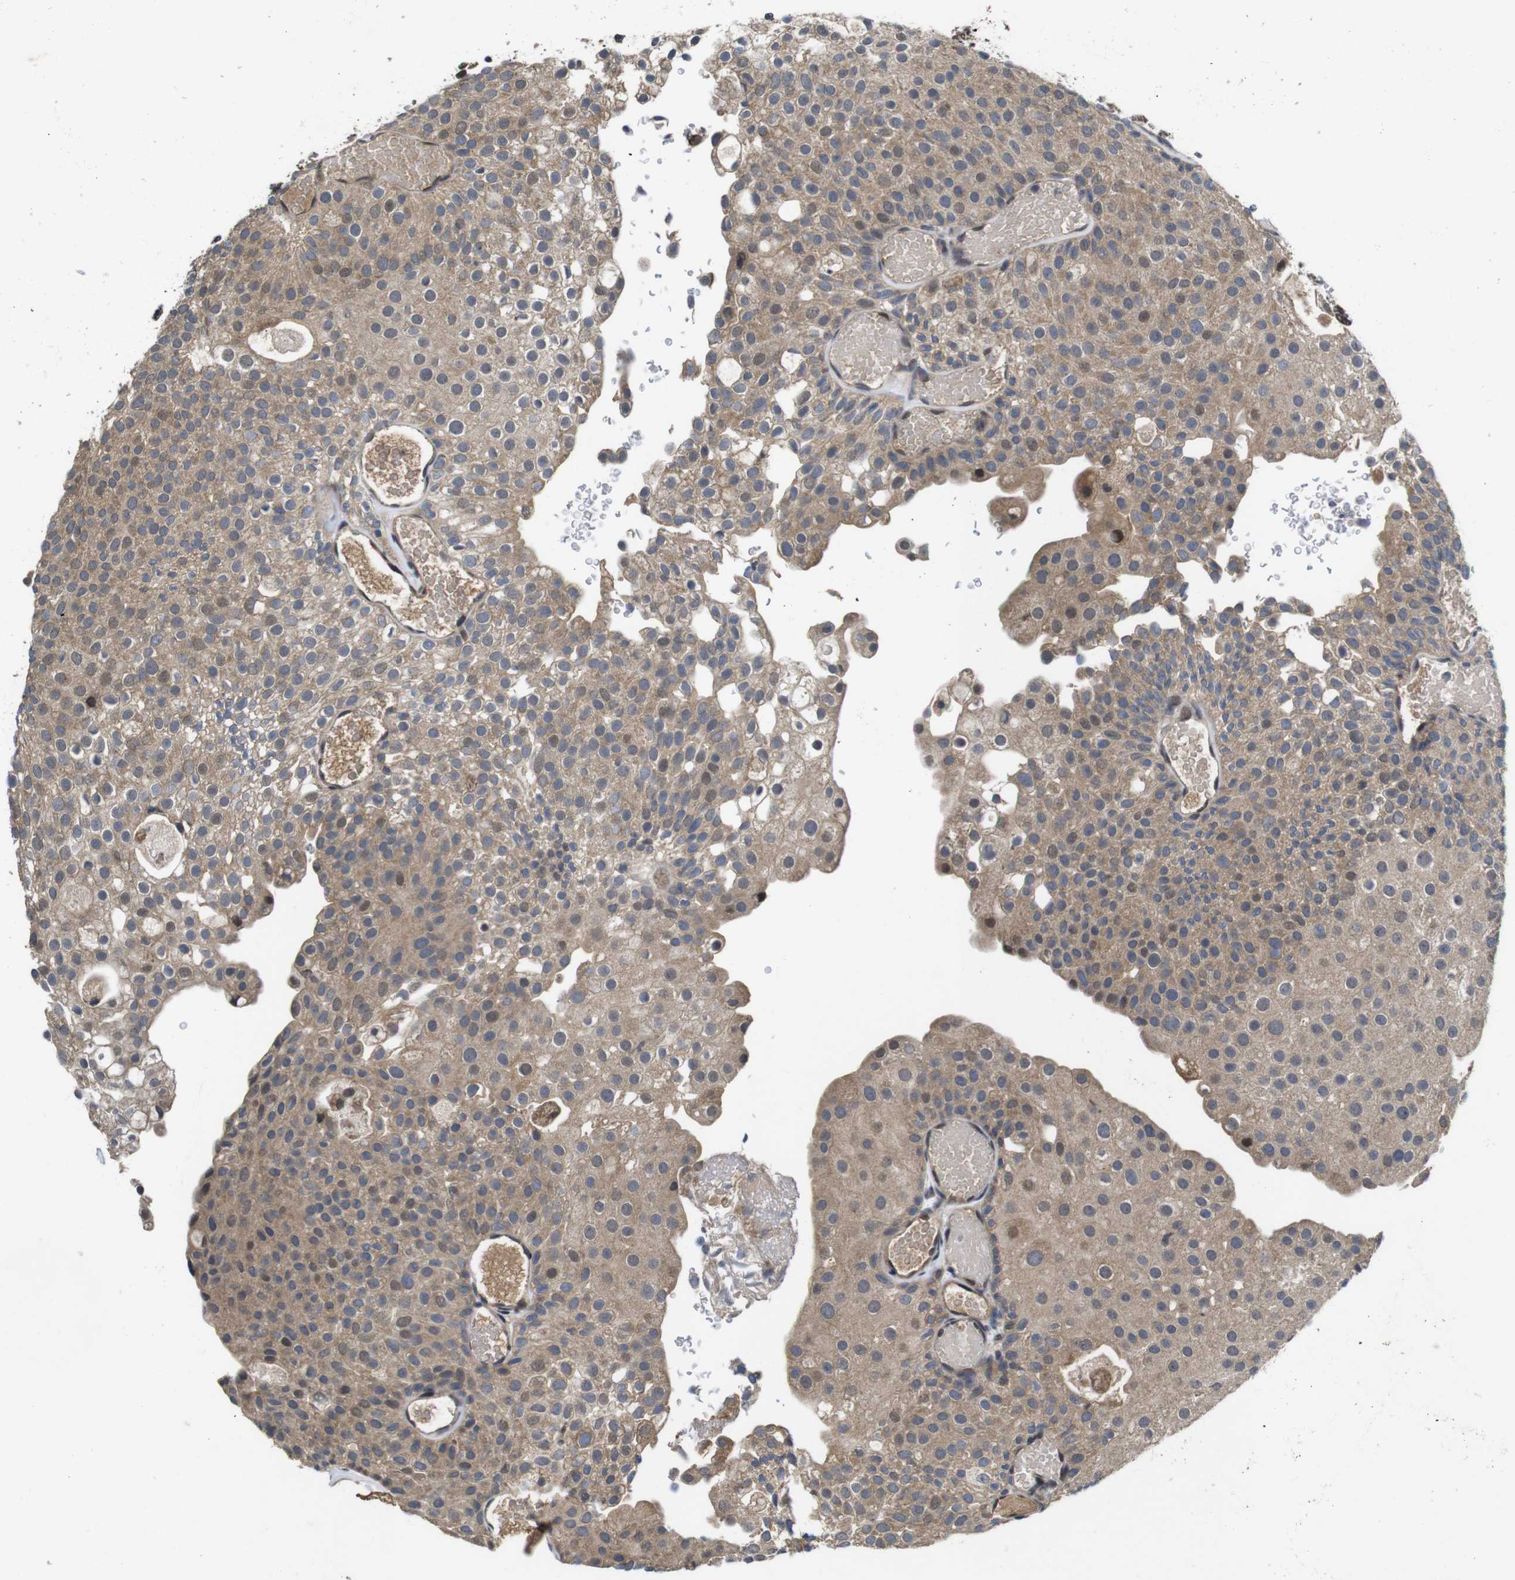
{"staining": {"intensity": "weak", "quantity": ">75%", "location": "cytoplasmic/membranous,nuclear"}, "tissue": "urothelial cancer", "cell_type": "Tumor cells", "image_type": "cancer", "snomed": [{"axis": "morphology", "description": "Urothelial carcinoma, Low grade"}, {"axis": "topography", "description": "Urinary bladder"}], "caption": "A brown stain labels weak cytoplasmic/membranous and nuclear expression of a protein in human low-grade urothelial carcinoma tumor cells.", "gene": "ZBTB46", "patient": {"sex": "male", "age": 78}}